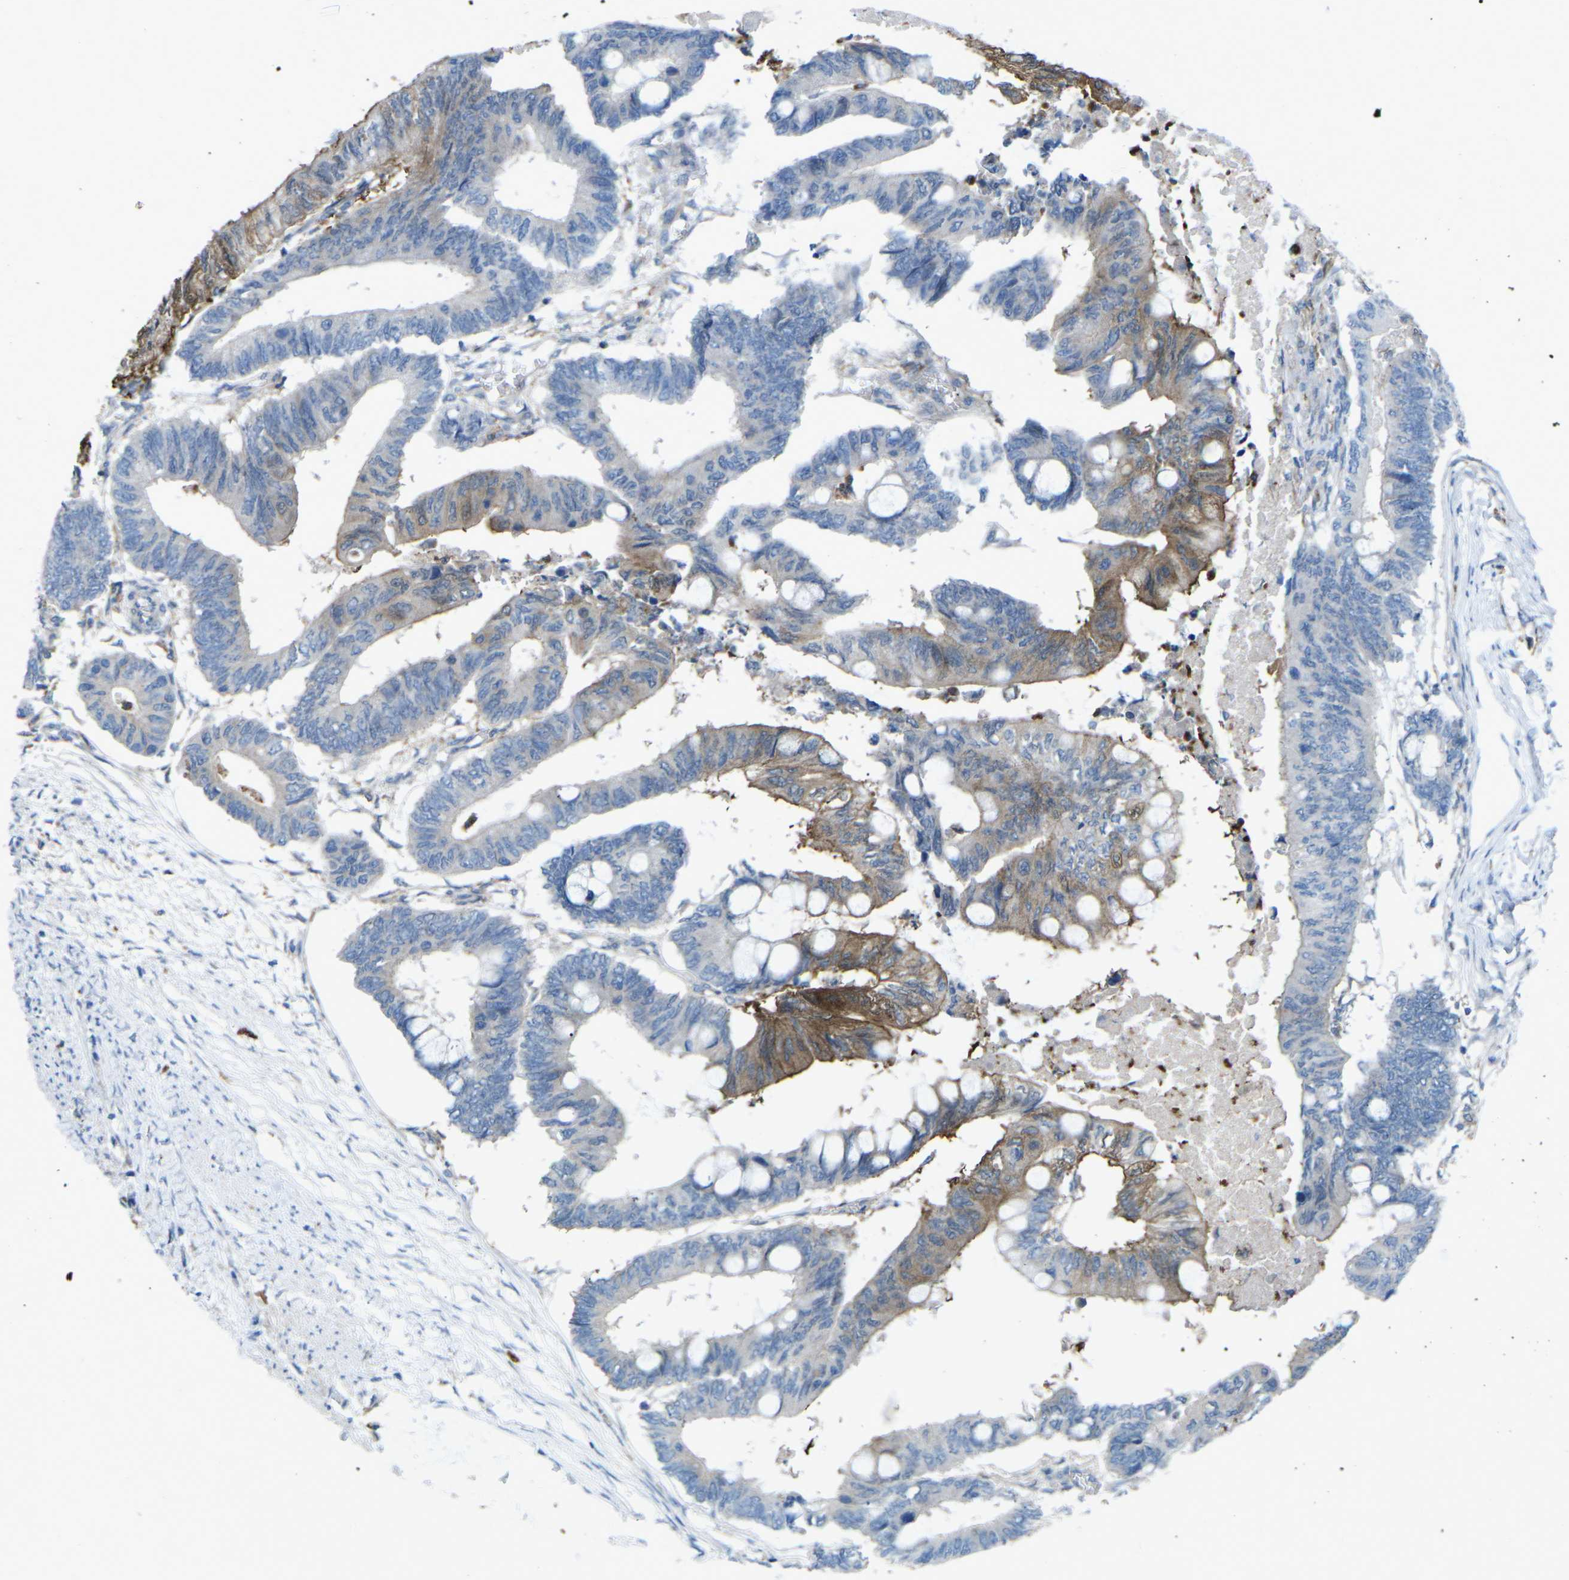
{"staining": {"intensity": "moderate", "quantity": "25%-75%", "location": "cytoplasmic/membranous"}, "tissue": "colorectal cancer", "cell_type": "Tumor cells", "image_type": "cancer", "snomed": [{"axis": "morphology", "description": "Normal tissue, NOS"}, {"axis": "morphology", "description": "Adenocarcinoma, NOS"}, {"axis": "topography", "description": "Rectum"}, {"axis": "topography", "description": "Peripheral nerve tissue"}], "caption": "Human colorectal cancer stained with a protein marker displays moderate staining in tumor cells.", "gene": "STK11", "patient": {"sex": "male", "age": 92}}